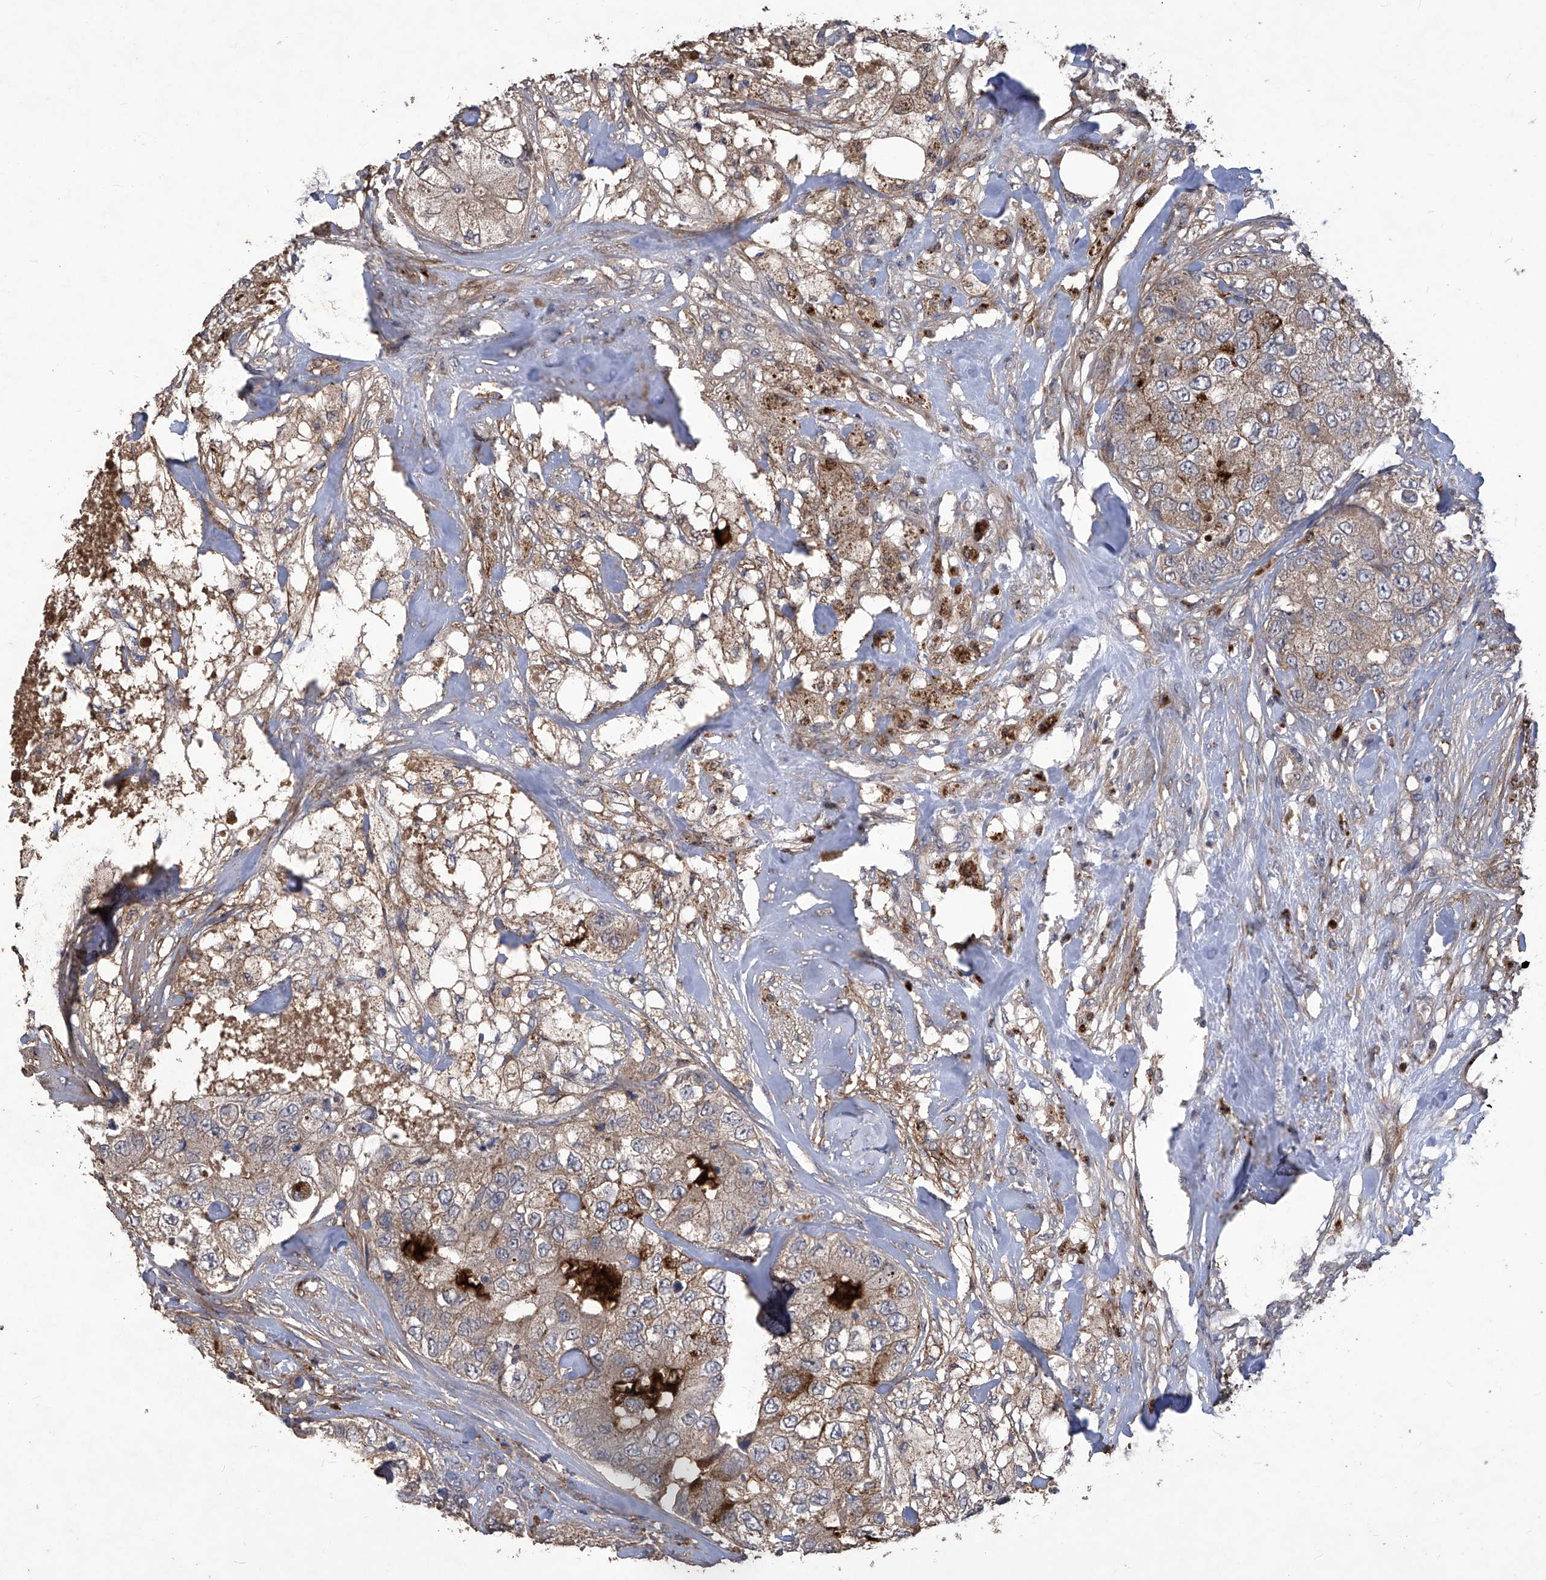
{"staining": {"intensity": "moderate", "quantity": "25%-75%", "location": "cytoplasmic/membranous"}, "tissue": "breast cancer", "cell_type": "Tumor cells", "image_type": "cancer", "snomed": [{"axis": "morphology", "description": "Duct carcinoma"}, {"axis": "topography", "description": "Breast"}], "caption": "The photomicrograph shows immunohistochemical staining of infiltrating ductal carcinoma (breast). There is moderate cytoplasmic/membranous positivity is seen in approximately 25%-75% of tumor cells.", "gene": "TXNIP", "patient": {"sex": "female", "age": 62}}